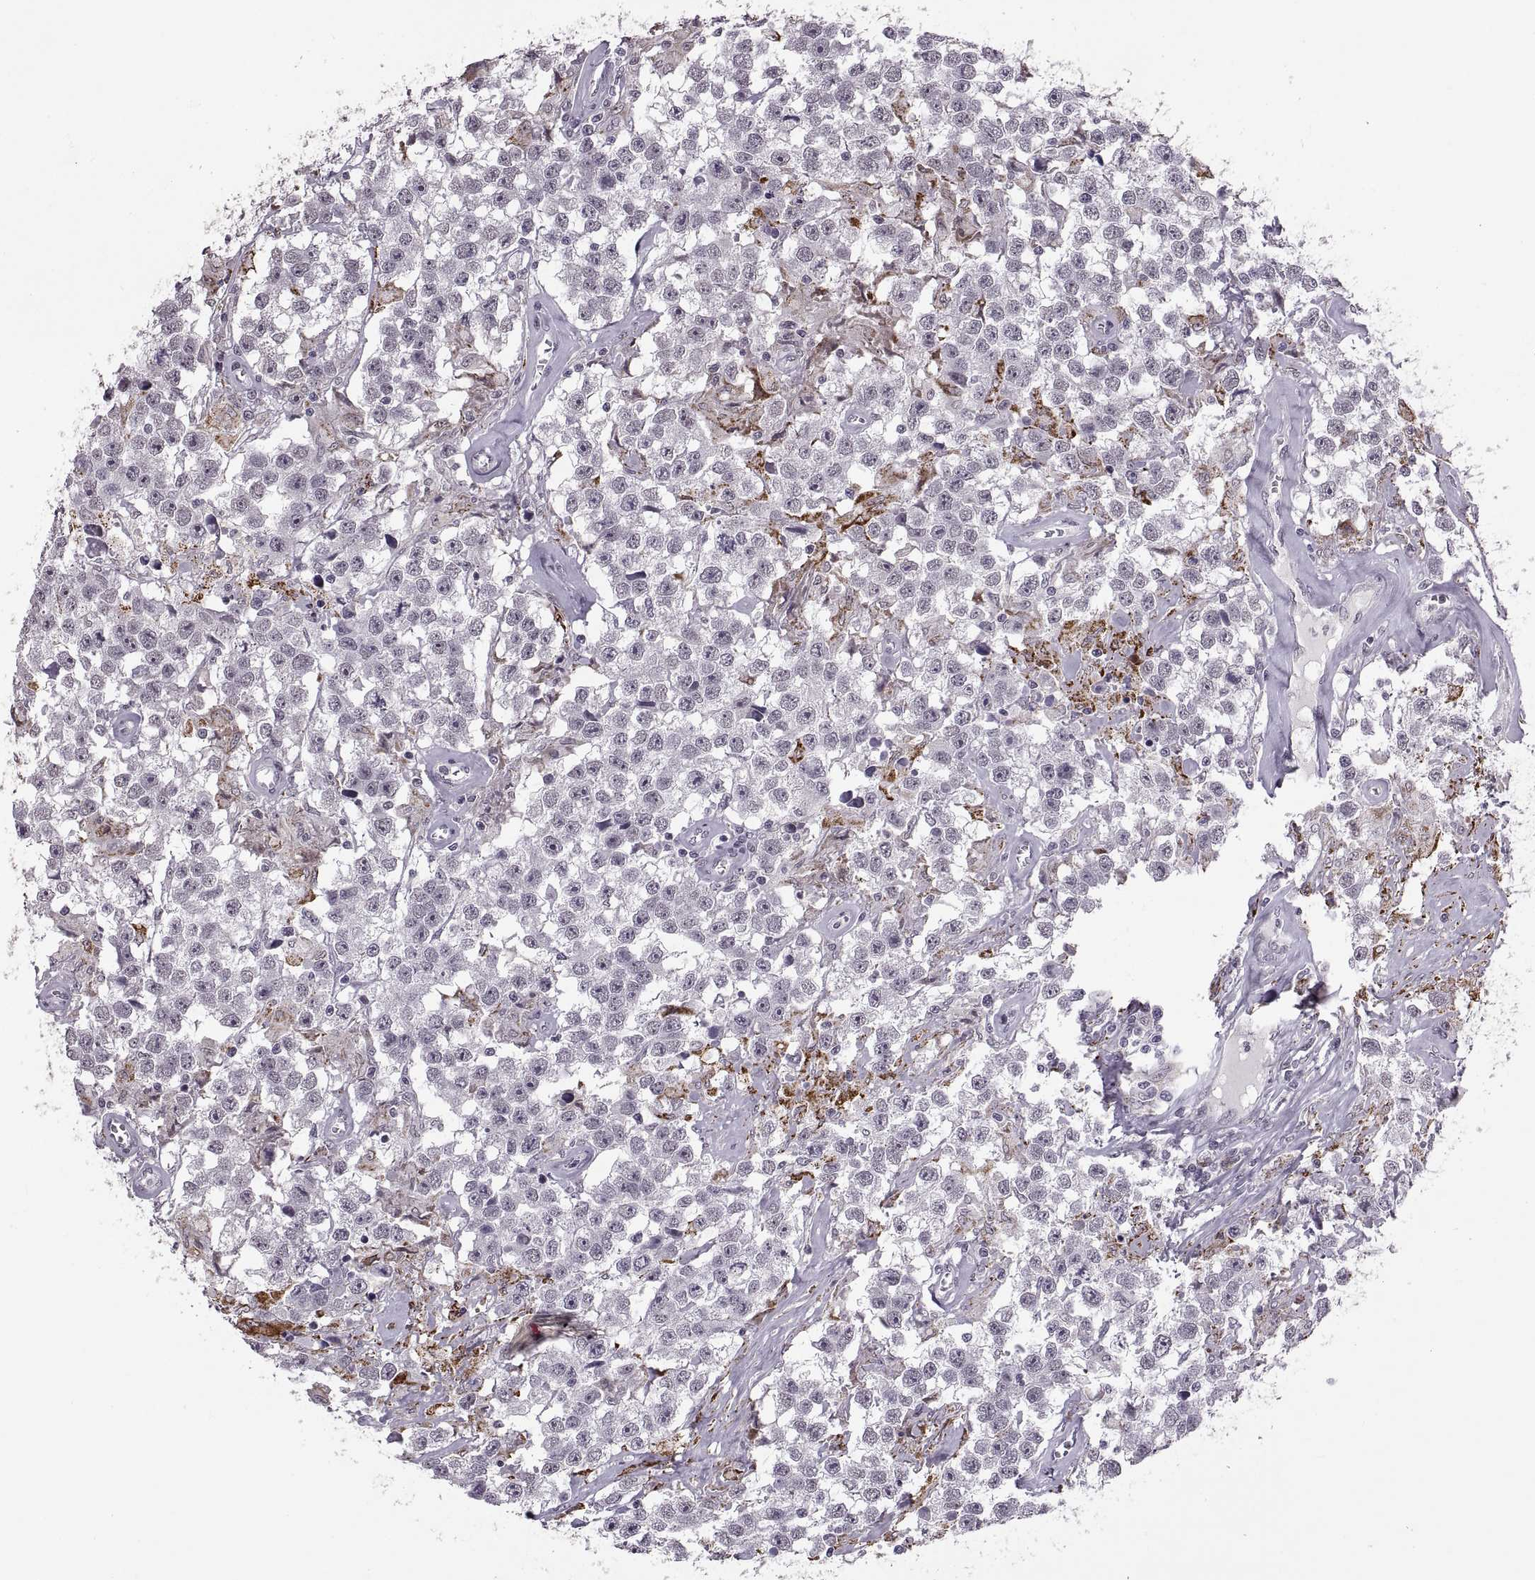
{"staining": {"intensity": "strong", "quantity": "<25%", "location": "cytoplasmic/membranous"}, "tissue": "testis cancer", "cell_type": "Tumor cells", "image_type": "cancer", "snomed": [{"axis": "morphology", "description": "Seminoma, NOS"}, {"axis": "topography", "description": "Testis"}], "caption": "A medium amount of strong cytoplasmic/membranous expression is present in approximately <25% of tumor cells in testis seminoma tissue. The staining is performed using DAB (3,3'-diaminobenzidine) brown chromogen to label protein expression. The nuclei are counter-stained blue using hematoxylin.", "gene": "OTP", "patient": {"sex": "male", "age": 43}}